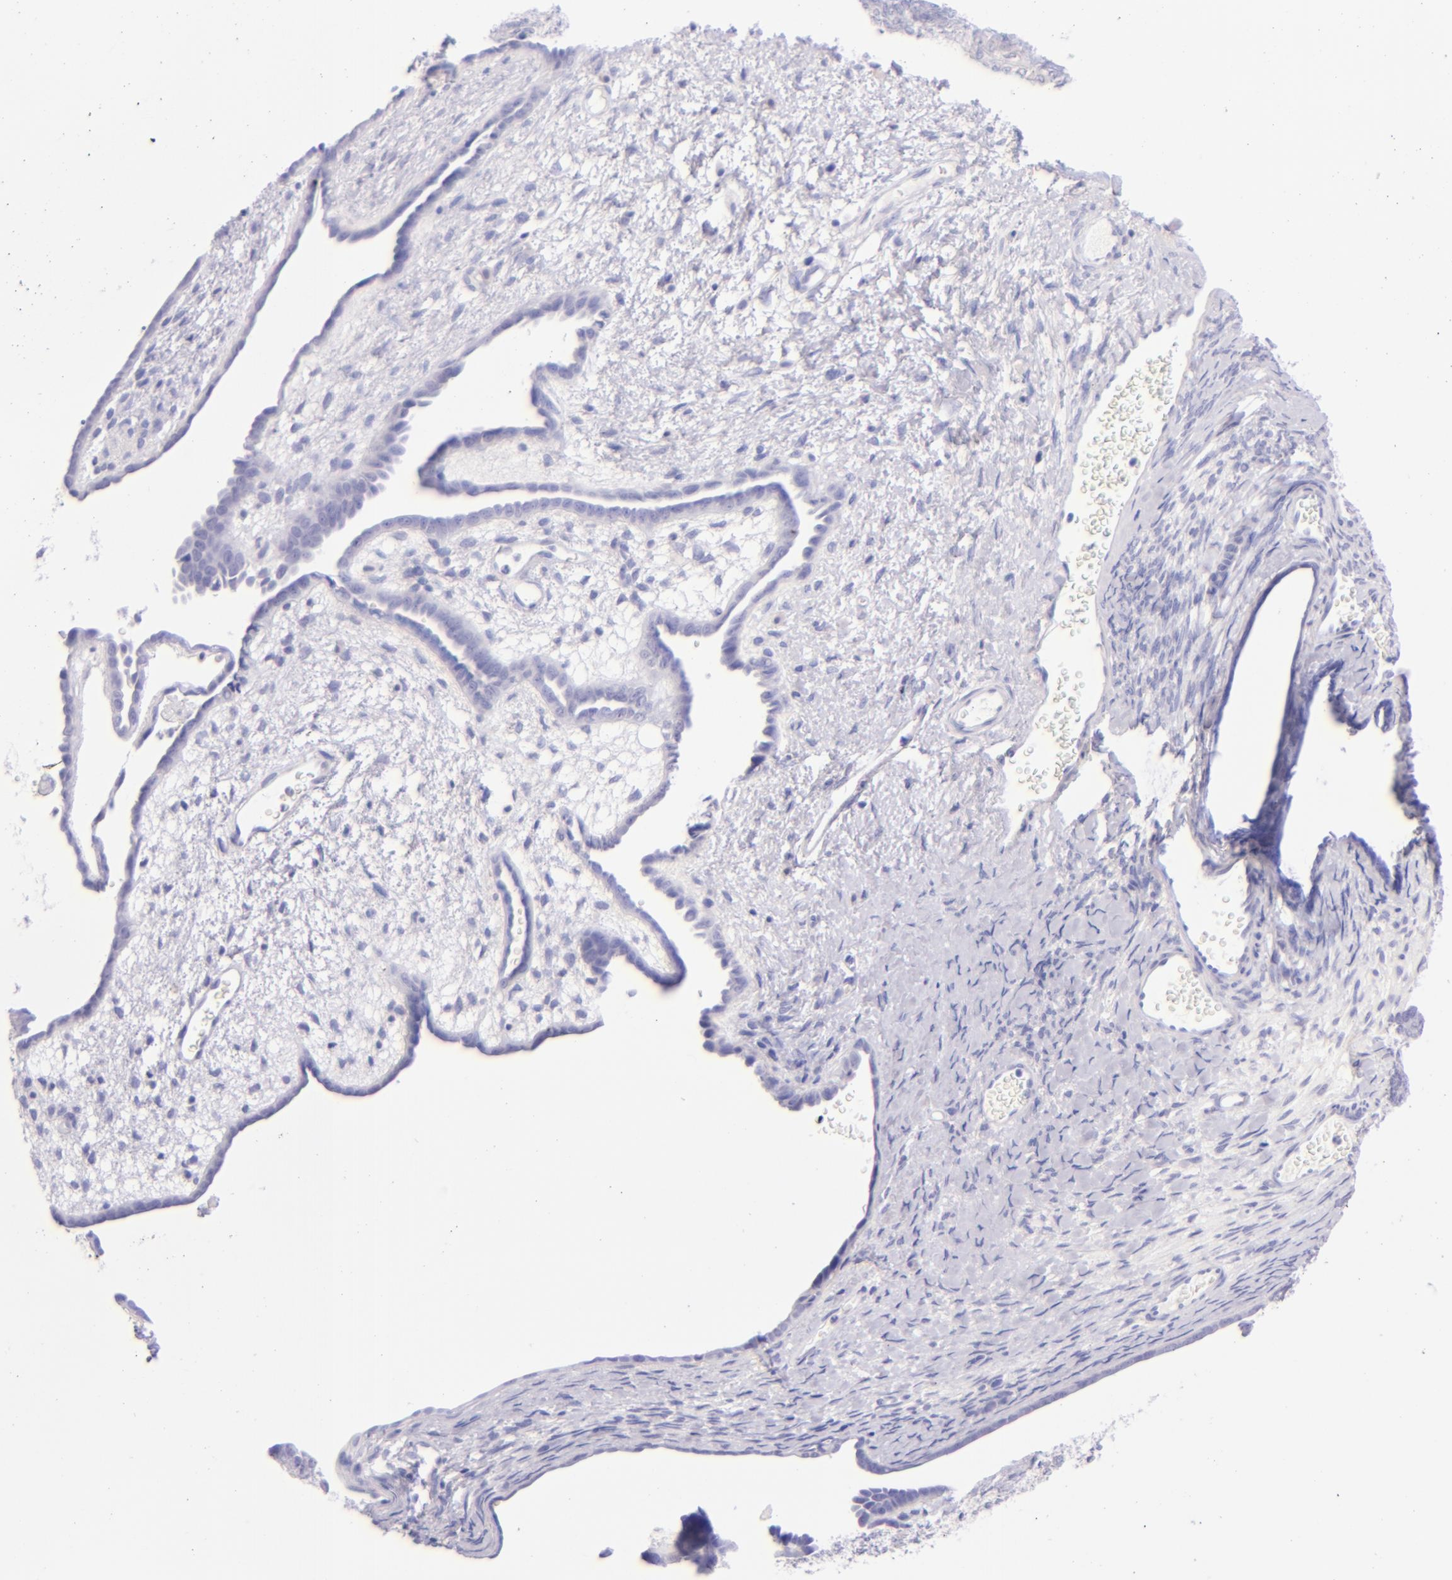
{"staining": {"intensity": "negative", "quantity": "none", "location": "none"}, "tissue": "endometrial cancer", "cell_type": "Tumor cells", "image_type": "cancer", "snomed": [{"axis": "morphology", "description": "Neoplasm, malignant, NOS"}, {"axis": "topography", "description": "Endometrium"}], "caption": "Human endometrial malignant neoplasm stained for a protein using immunohistochemistry shows no staining in tumor cells.", "gene": "SDC1", "patient": {"sex": "female", "age": 74}}